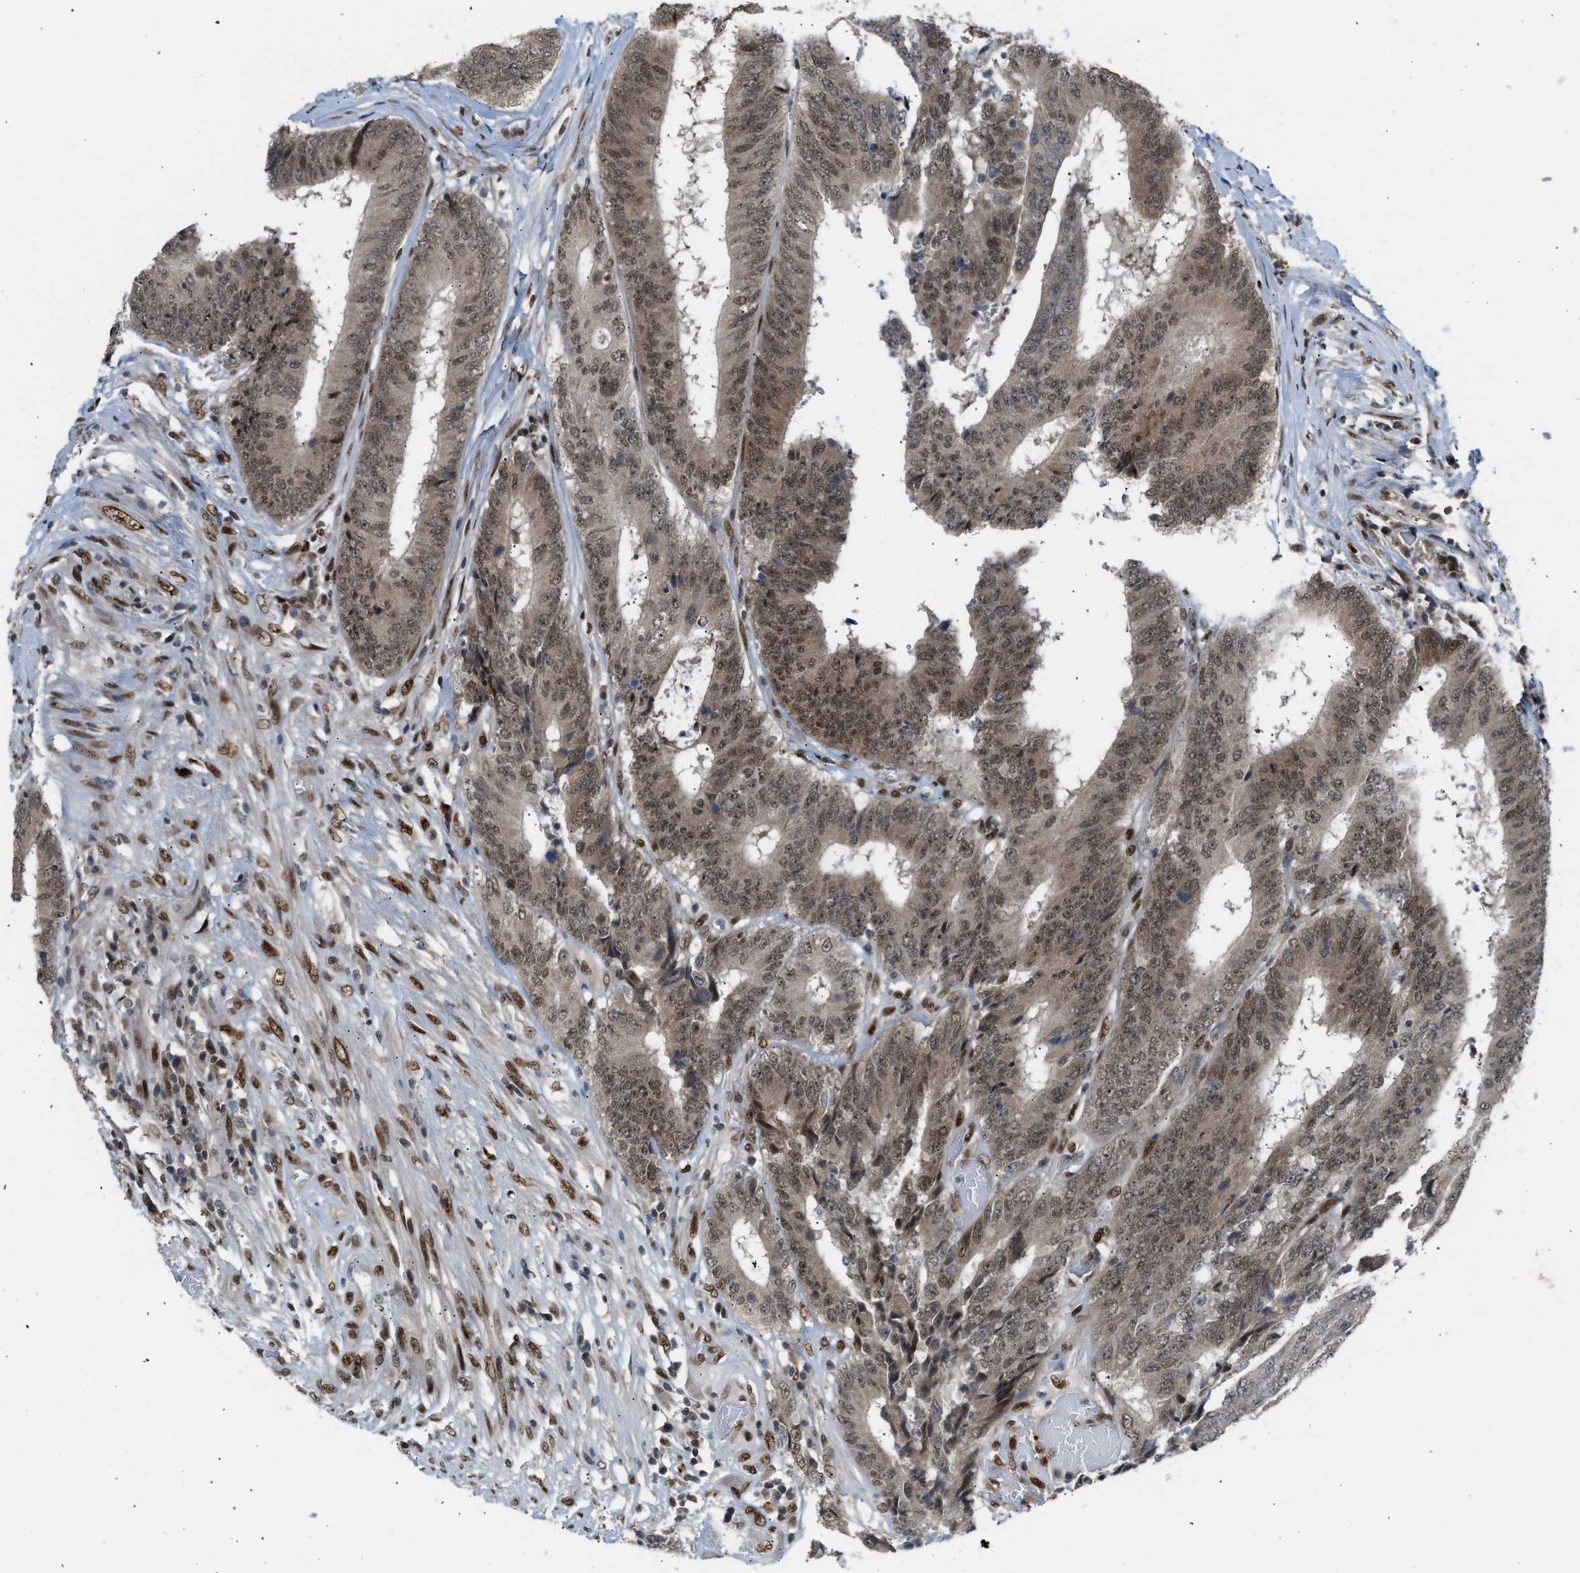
{"staining": {"intensity": "moderate", "quantity": ">75%", "location": "cytoplasmic/membranous,nuclear"}, "tissue": "colorectal cancer", "cell_type": "Tumor cells", "image_type": "cancer", "snomed": [{"axis": "morphology", "description": "Adenocarcinoma, NOS"}, {"axis": "topography", "description": "Rectum"}], "caption": "Immunohistochemistry (IHC) (DAB (3,3'-diaminobenzidine)) staining of colorectal cancer (adenocarcinoma) exhibits moderate cytoplasmic/membranous and nuclear protein staining in approximately >75% of tumor cells. (DAB = brown stain, brightfield microscopy at high magnification).", "gene": "SSBP2", "patient": {"sex": "male", "age": 72}}